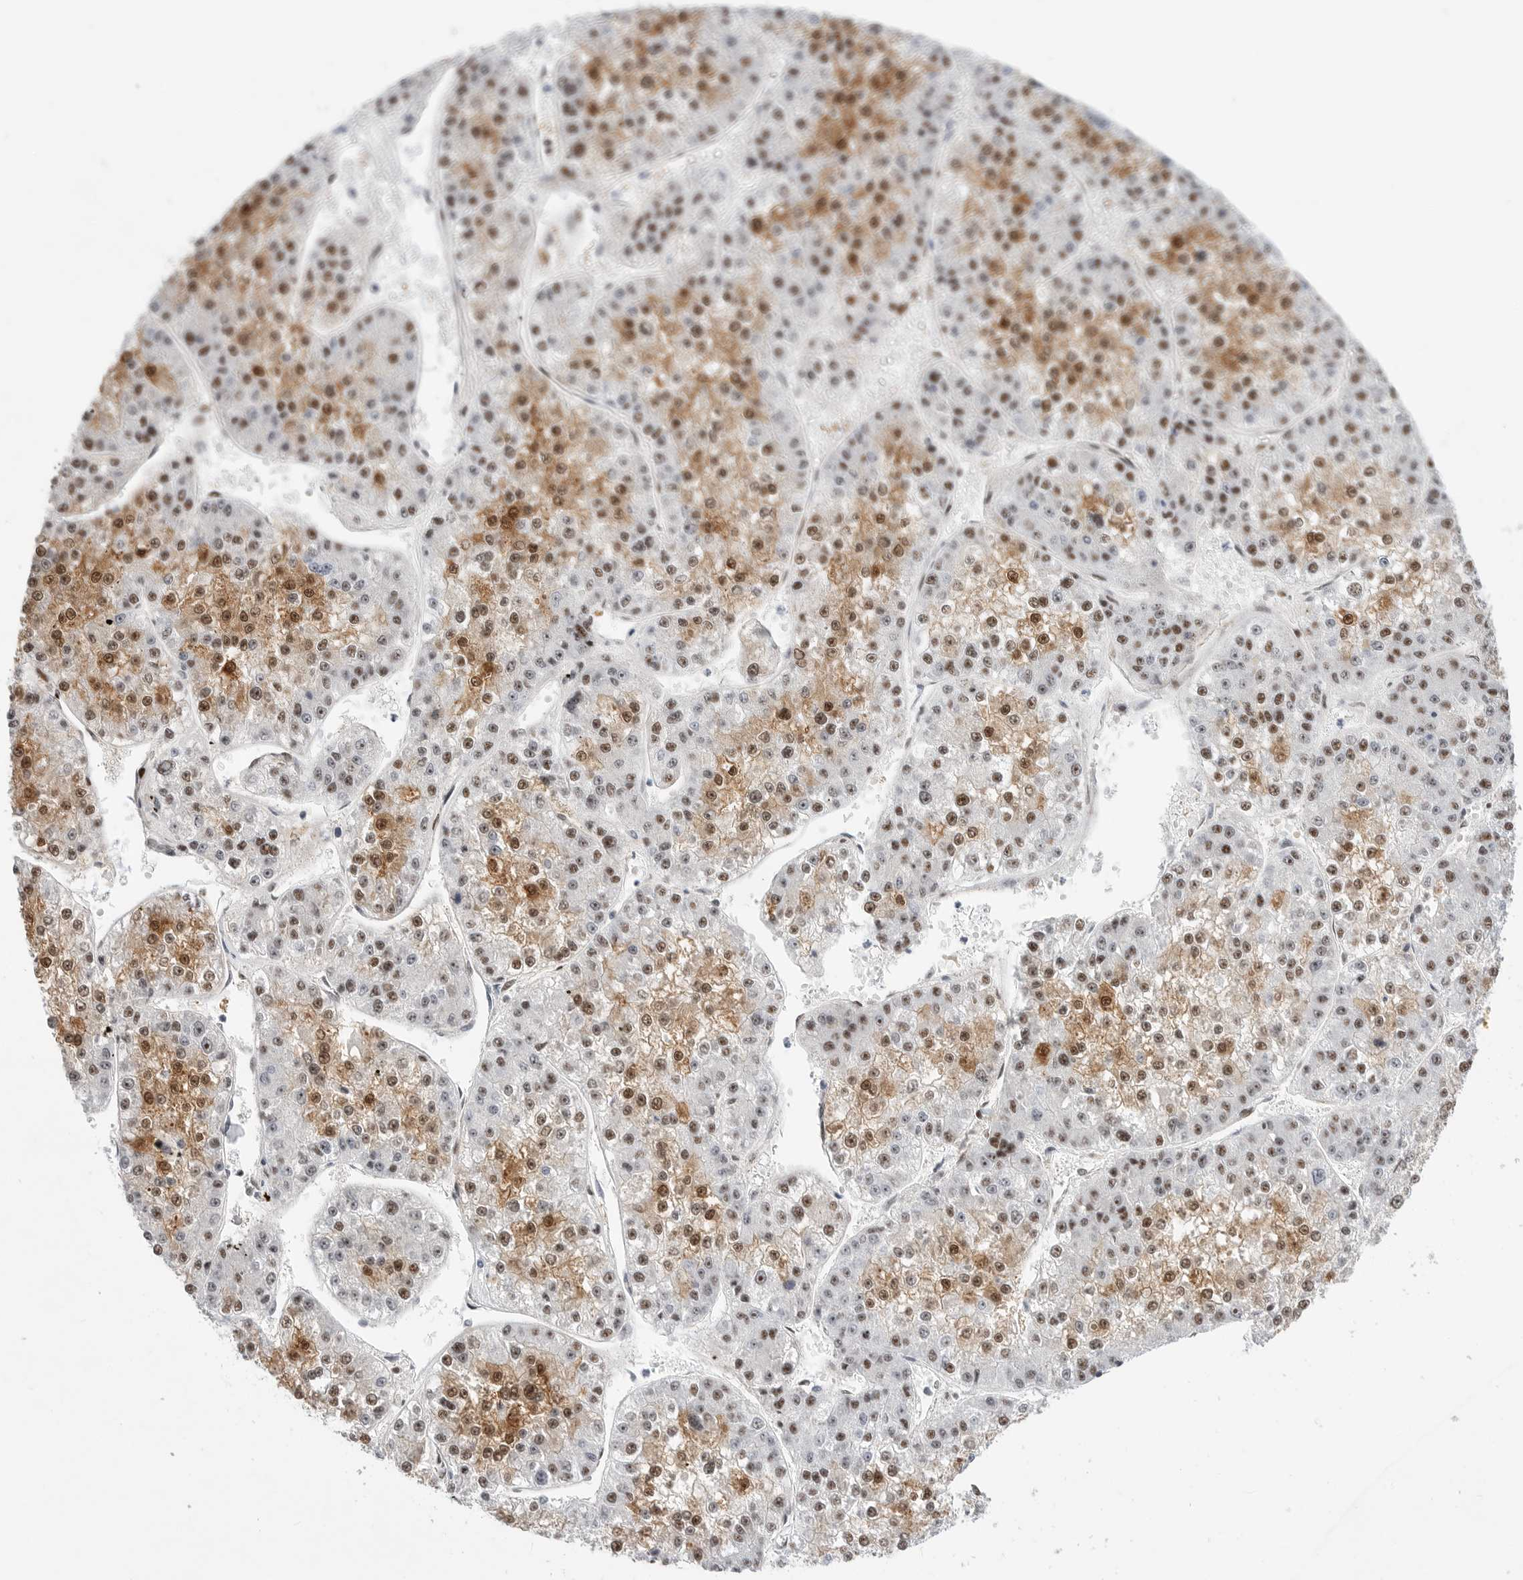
{"staining": {"intensity": "moderate", "quantity": "25%-75%", "location": "cytoplasmic/membranous,nuclear"}, "tissue": "liver cancer", "cell_type": "Tumor cells", "image_type": "cancer", "snomed": [{"axis": "morphology", "description": "Carcinoma, Hepatocellular, NOS"}, {"axis": "topography", "description": "Liver"}], "caption": "Immunohistochemistry (DAB) staining of human liver hepatocellular carcinoma exhibits moderate cytoplasmic/membranous and nuclear protein staining in about 25%-75% of tumor cells.", "gene": "GPATCH2", "patient": {"sex": "female", "age": 73}}